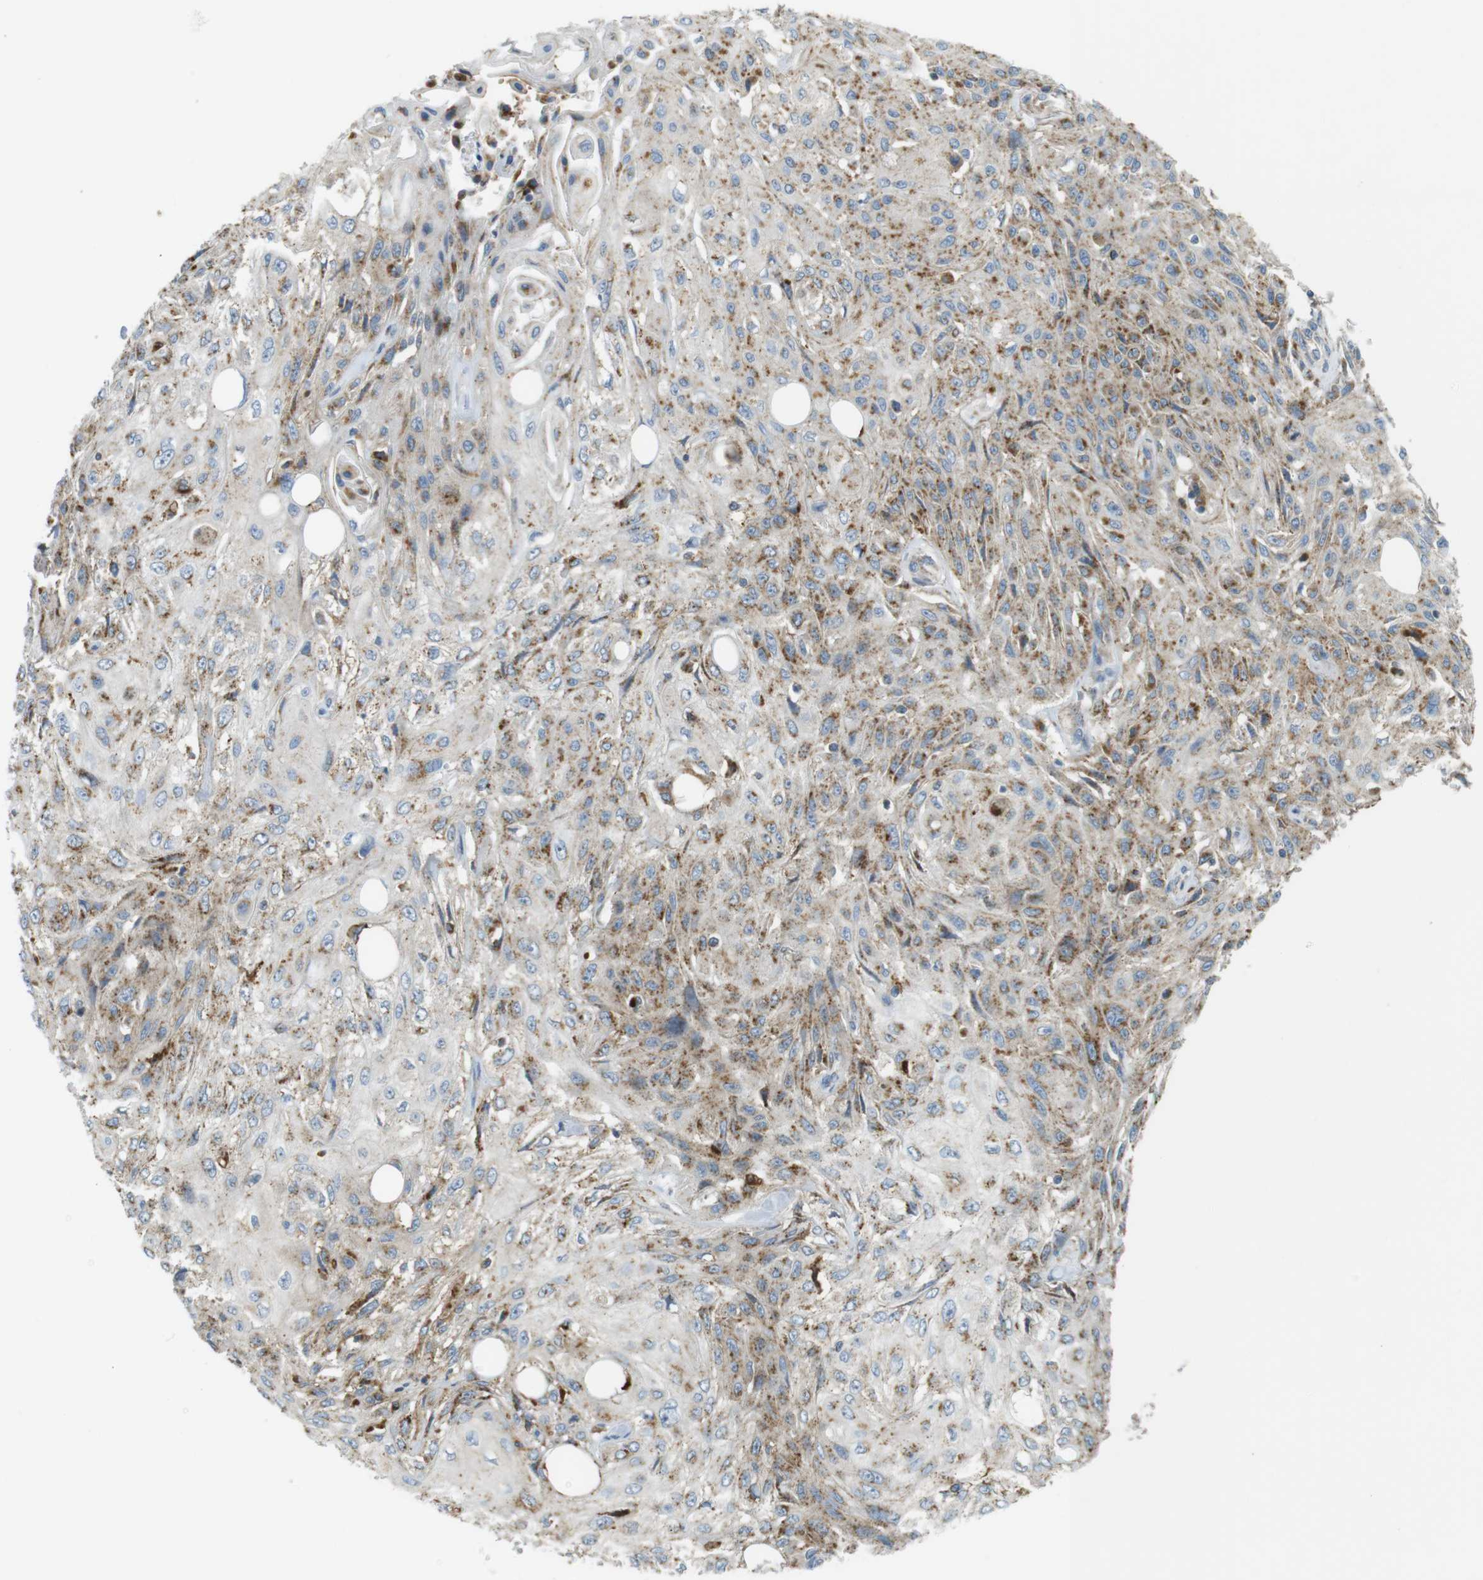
{"staining": {"intensity": "moderate", "quantity": ">75%", "location": "cytoplasmic/membranous"}, "tissue": "skin cancer", "cell_type": "Tumor cells", "image_type": "cancer", "snomed": [{"axis": "morphology", "description": "Squamous cell carcinoma, NOS"}, {"axis": "topography", "description": "Skin"}], "caption": "Immunohistochemical staining of skin cancer demonstrates medium levels of moderate cytoplasmic/membranous staining in approximately >75% of tumor cells. The protein is shown in brown color, while the nuclei are stained blue.", "gene": "LAMP1", "patient": {"sex": "male", "age": 75}}